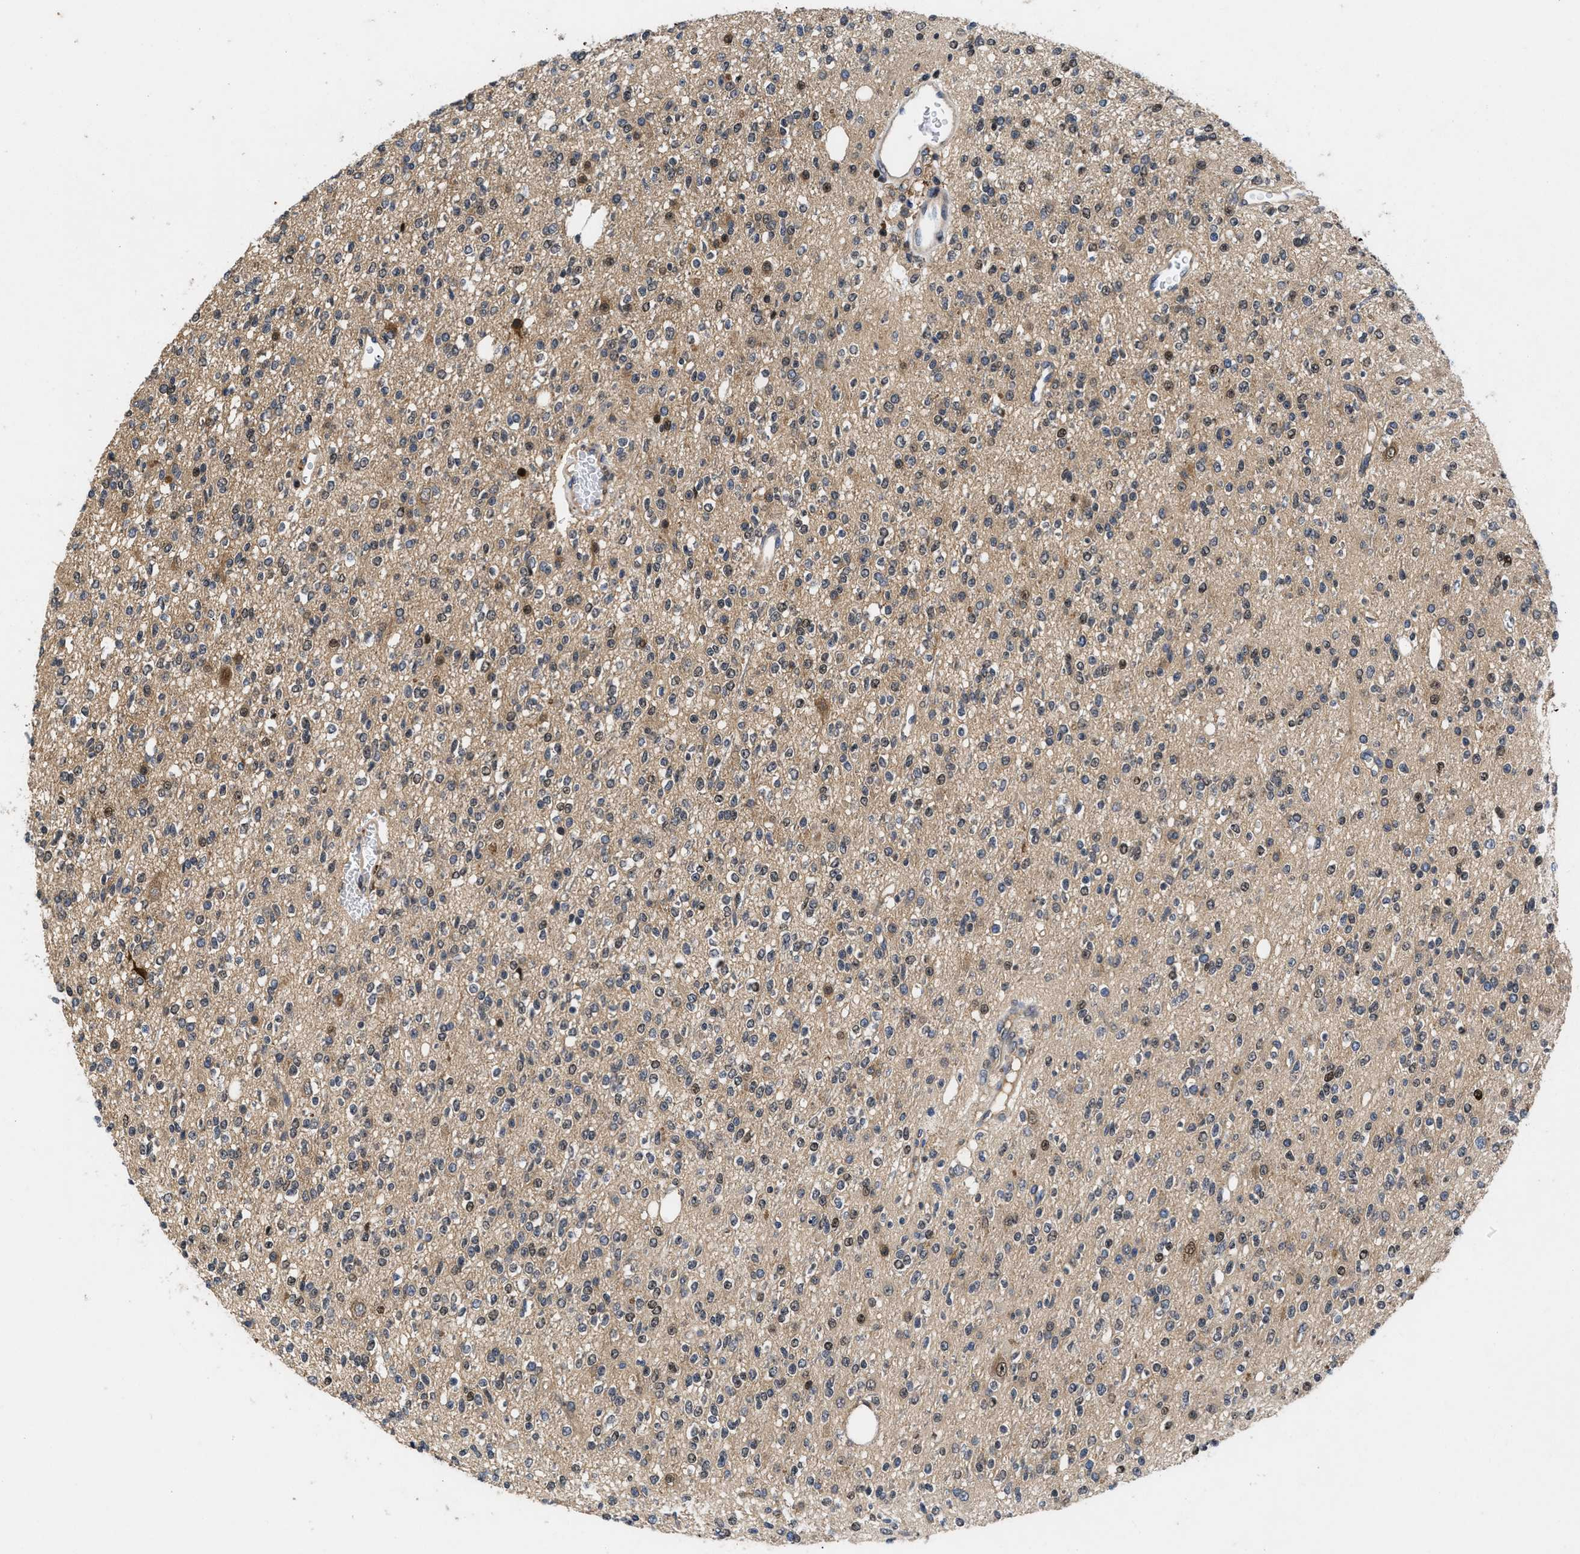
{"staining": {"intensity": "moderate", "quantity": "25%-75%", "location": "cytoplasmic/membranous,nuclear"}, "tissue": "glioma", "cell_type": "Tumor cells", "image_type": "cancer", "snomed": [{"axis": "morphology", "description": "Glioma, malignant, High grade"}, {"axis": "topography", "description": "Brain"}], "caption": "Tumor cells reveal moderate cytoplasmic/membranous and nuclear positivity in about 25%-75% of cells in malignant high-grade glioma.", "gene": "FAM200A", "patient": {"sex": "male", "age": 34}}